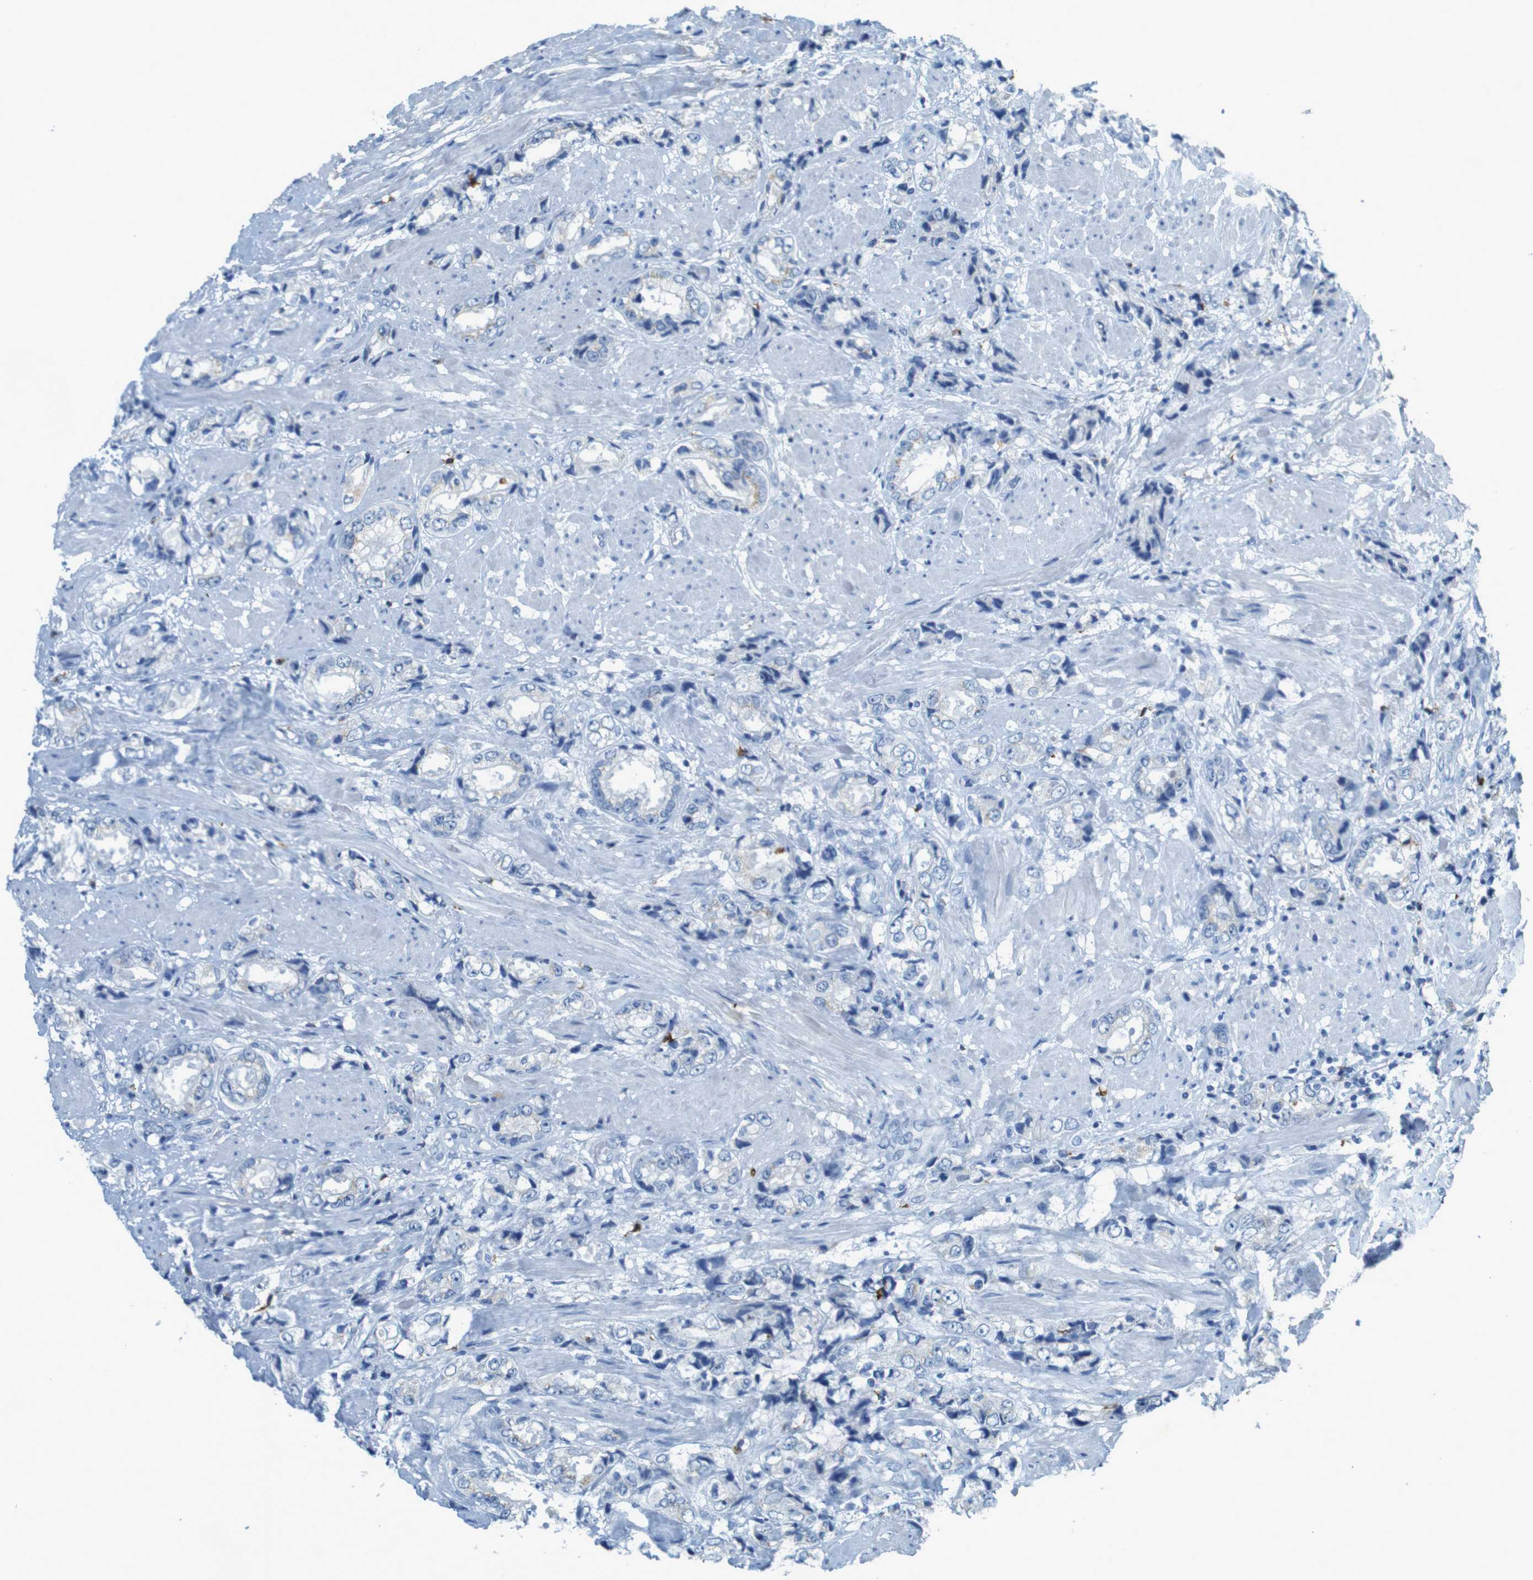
{"staining": {"intensity": "weak", "quantity": "<25%", "location": "cytoplasmic/membranous"}, "tissue": "prostate cancer", "cell_type": "Tumor cells", "image_type": "cancer", "snomed": [{"axis": "morphology", "description": "Adenocarcinoma, High grade"}, {"axis": "topography", "description": "Prostate"}], "caption": "The image displays no staining of tumor cells in prostate cancer.", "gene": "CD320", "patient": {"sex": "male", "age": 61}}